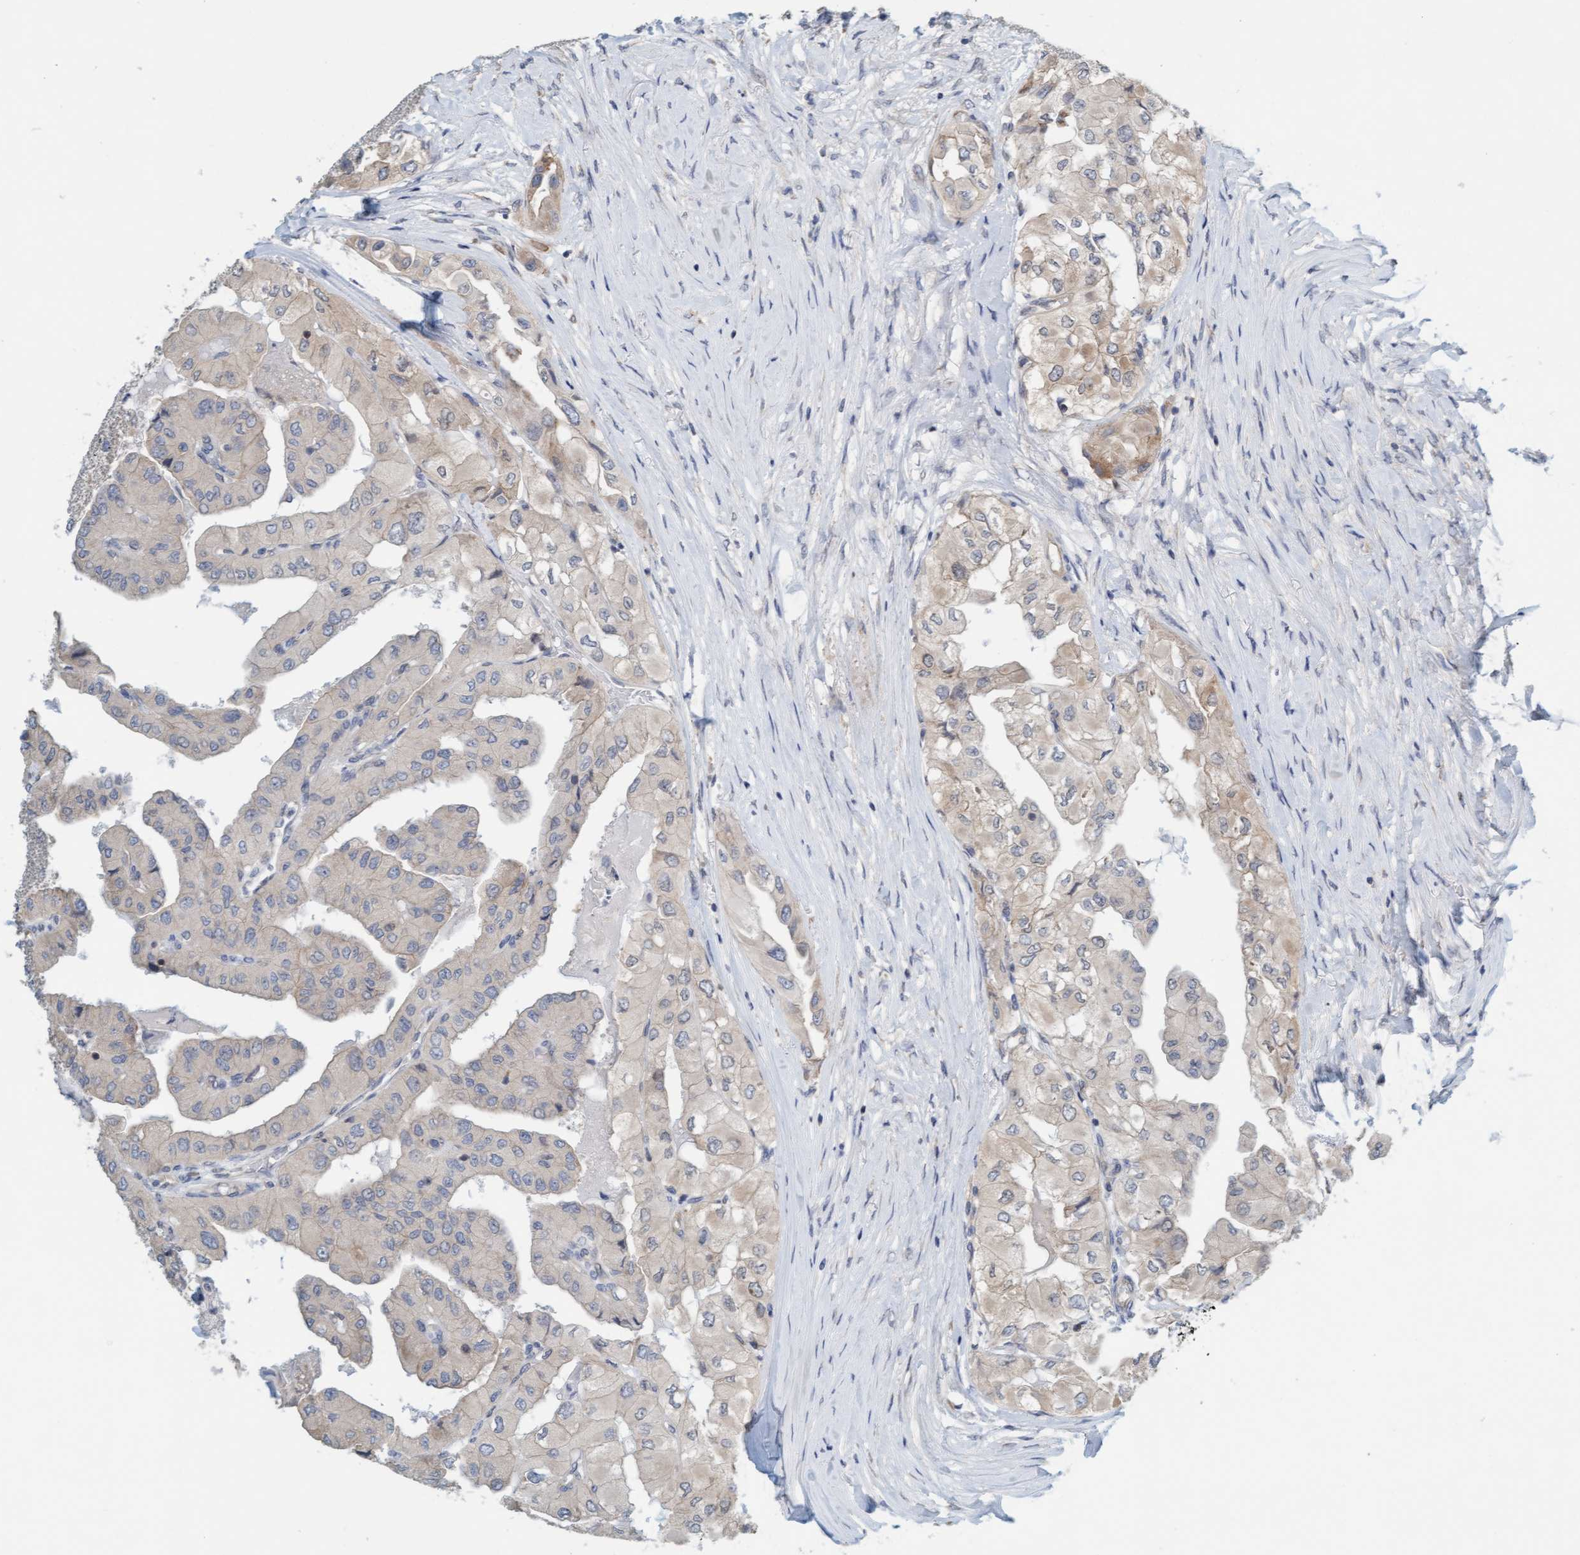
{"staining": {"intensity": "weak", "quantity": "<25%", "location": "cytoplasmic/membranous"}, "tissue": "thyroid cancer", "cell_type": "Tumor cells", "image_type": "cancer", "snomed": [{"axis": "morphology", "description": "Papillary adenocarcinoma, NOS"}, {"axis": "topography", "description": "Thyroid gland"}], "caption": "An image of thyroid cancer stained for a protein shows no brown staining in tumor cells.", "gene": "PRKD2", "patient": {"sex": "female", "age": 59}}